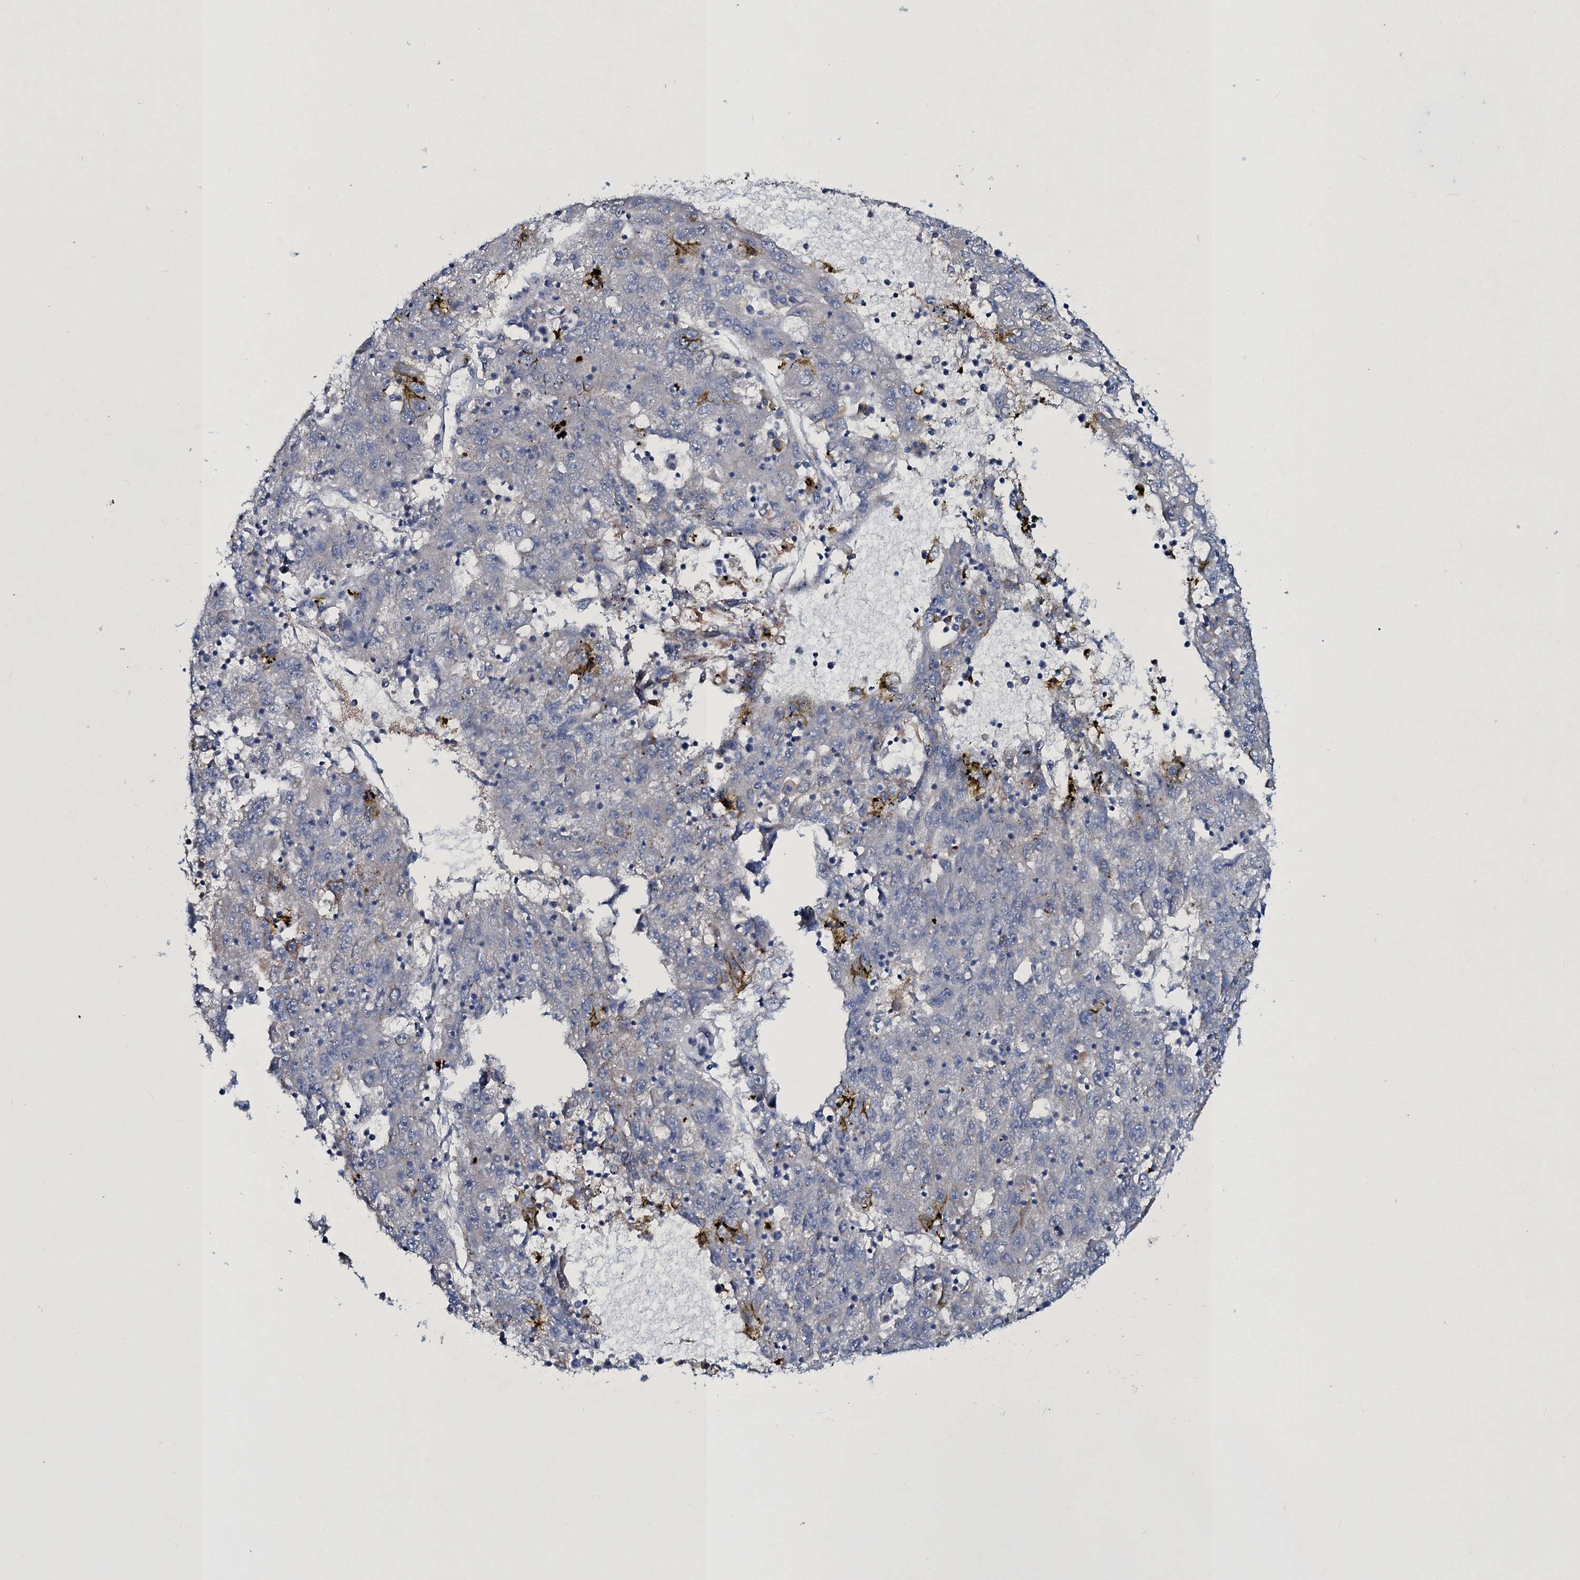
{"staining": {"intensity": "negative", "quantity": "none", "location": "none"}, "tissue": "liver cancer", "cell_type": "Tumor cells", "image_type": "cancer", "snomed": [{"axis": "morphology", "description": "Carcinoma, Hepatocellular, NOS"}, {"axis": "topography", "description": "Liver"}], "caption": "A micrograph of hepatocellular carcinoma (liver) stained for a protein reveals no brown staining in tumor cells.", "gene": "TPGS2", "patient": {"sex": "male", "age": 49}}